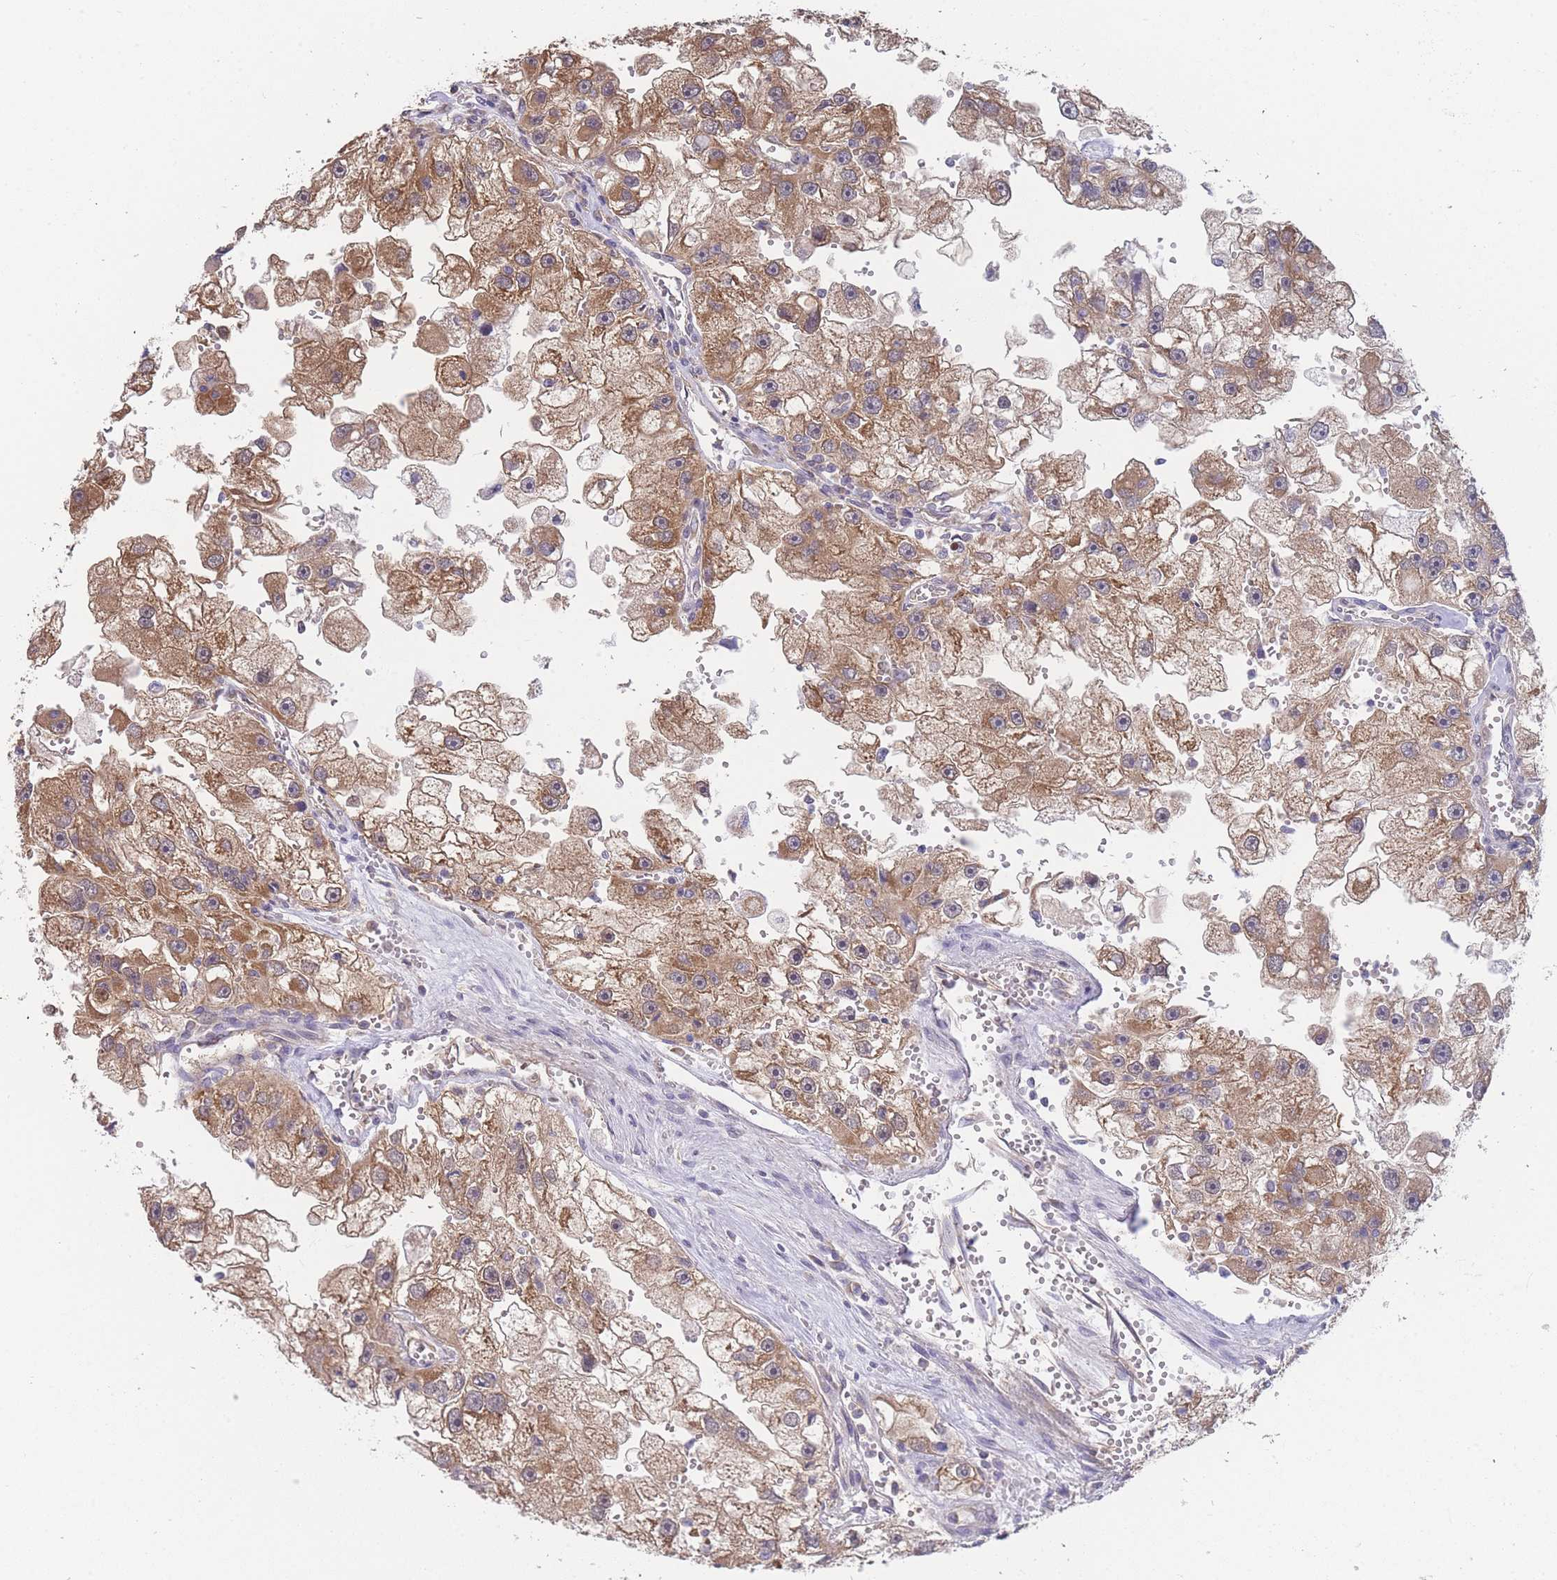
{"staining": {"intensity": "moderate", "quantity": ">75%", "location": "cytoplasmic/membranous"}, "tissue": "renal cancer", "cell_type": "Tumor cells", "image_type": "cancer", "snomed": [{"axis": "morphology", "description": "Adenocarcinoma, NOS"}, {"axis": "topography", "description": "Kidney"}], "caption": "Tumor cells reveal medium levels of moderate cytoplasmic/membranous expression in about >75% of cells in human adenocarcinoma (renal).", "gene": "MRPS18B", "patient": {"sex": "male", "age": 63}}